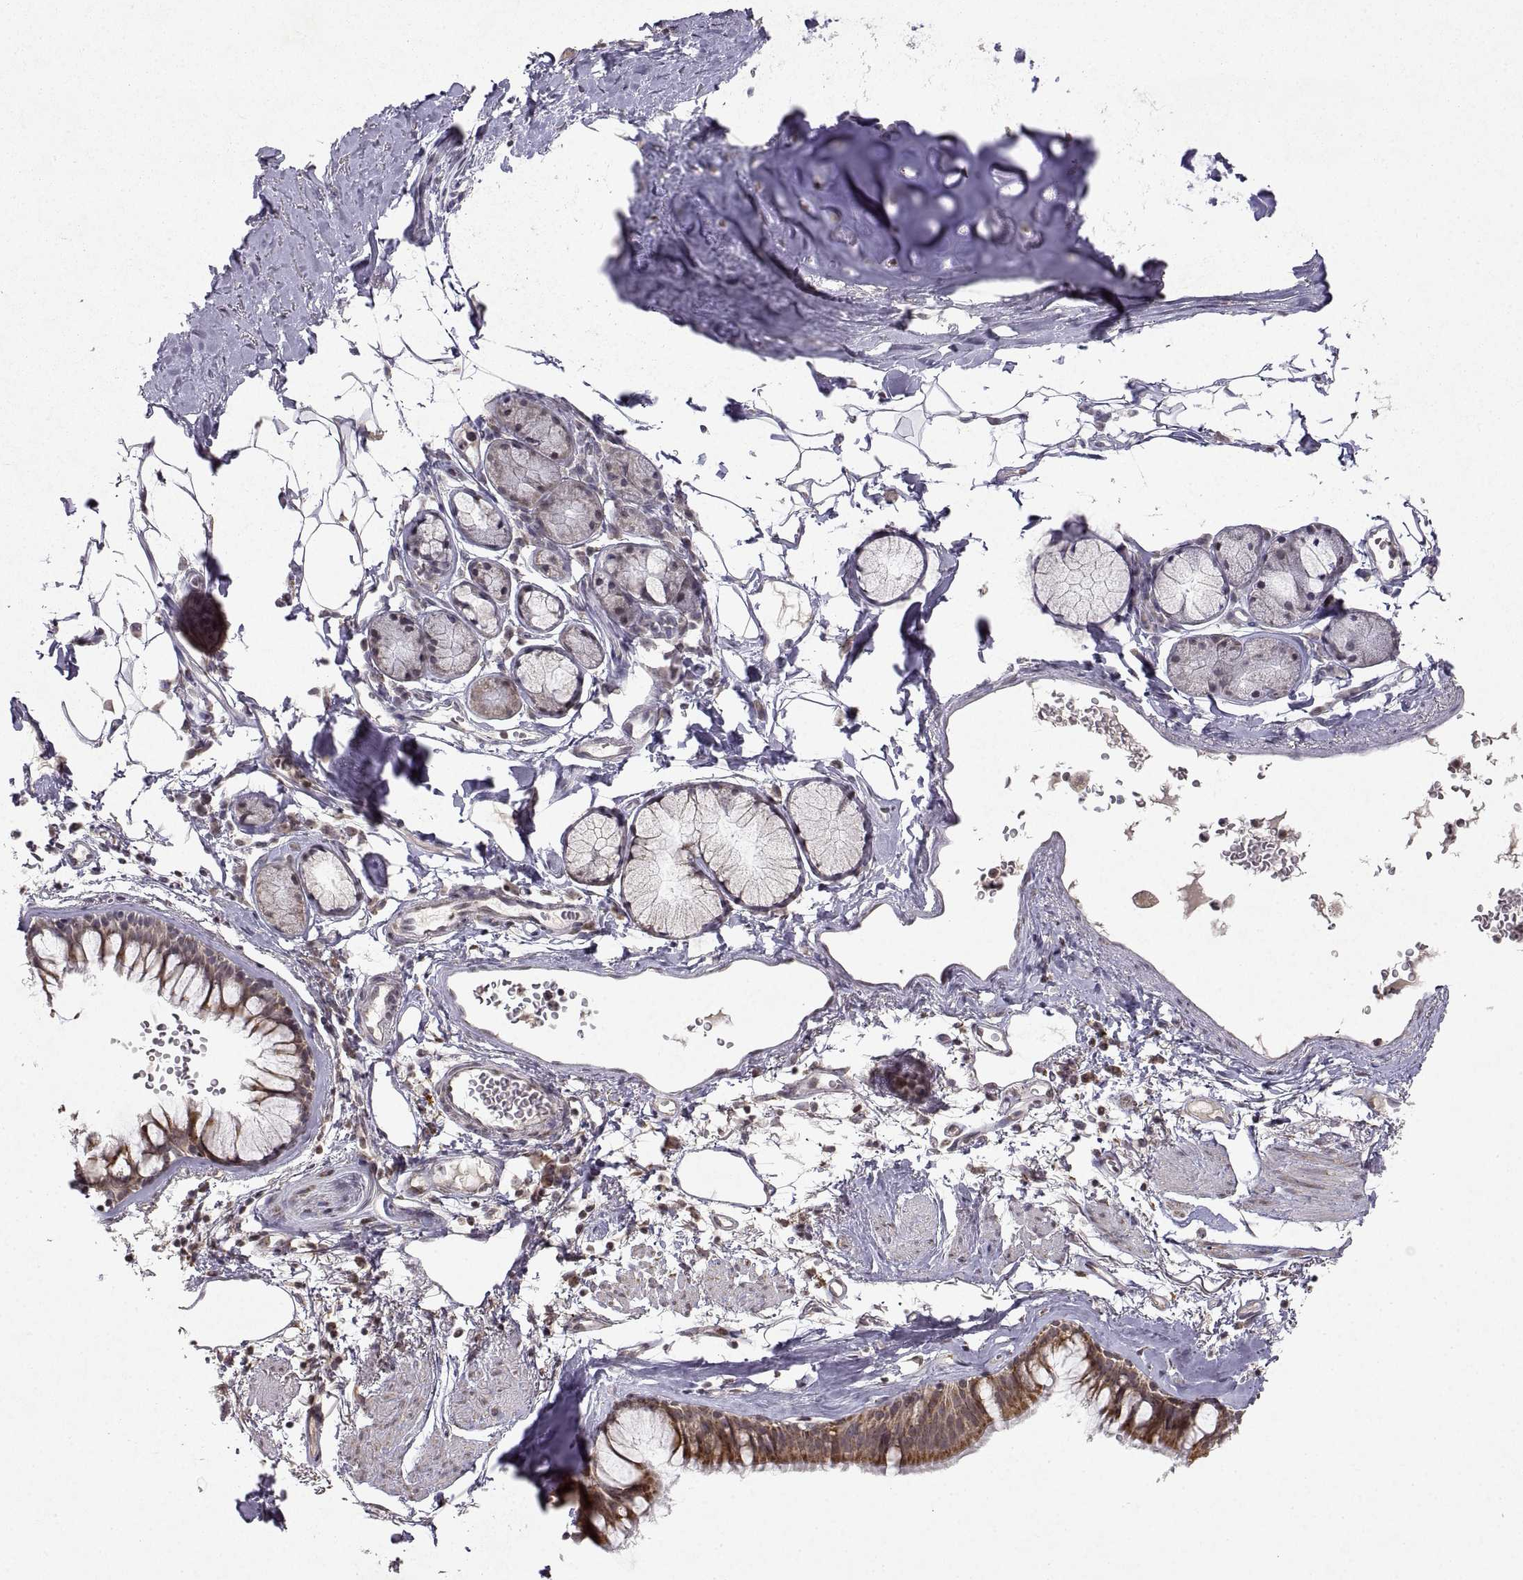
{"staining": {"intensity": "strong", "quantity": ">75%", "location": "cytoplasmic/membranous"}, "tissue": "bronchus", "cell_type": "Respiratory epithelial cells", "image_type": "normal", "snomed": [{"axis": "morphology", "description": "Normal tissue, NOS"}, {"axis": "morphology", "description": "Squamous cell carcinoma, NOS"}, {"axis": "topography", "description": "Cartilage tissue"}, {"axis": "topography", "description": "Bronchus"}], "caption": "The micrograph displays staining of normal bronchus, revealing strong cytoplasmic/membranous protein expression (brown color) within respiratory epithelial cells.", "gene": "MANBAL", "patient": {"sex": "male", "age": 72}}